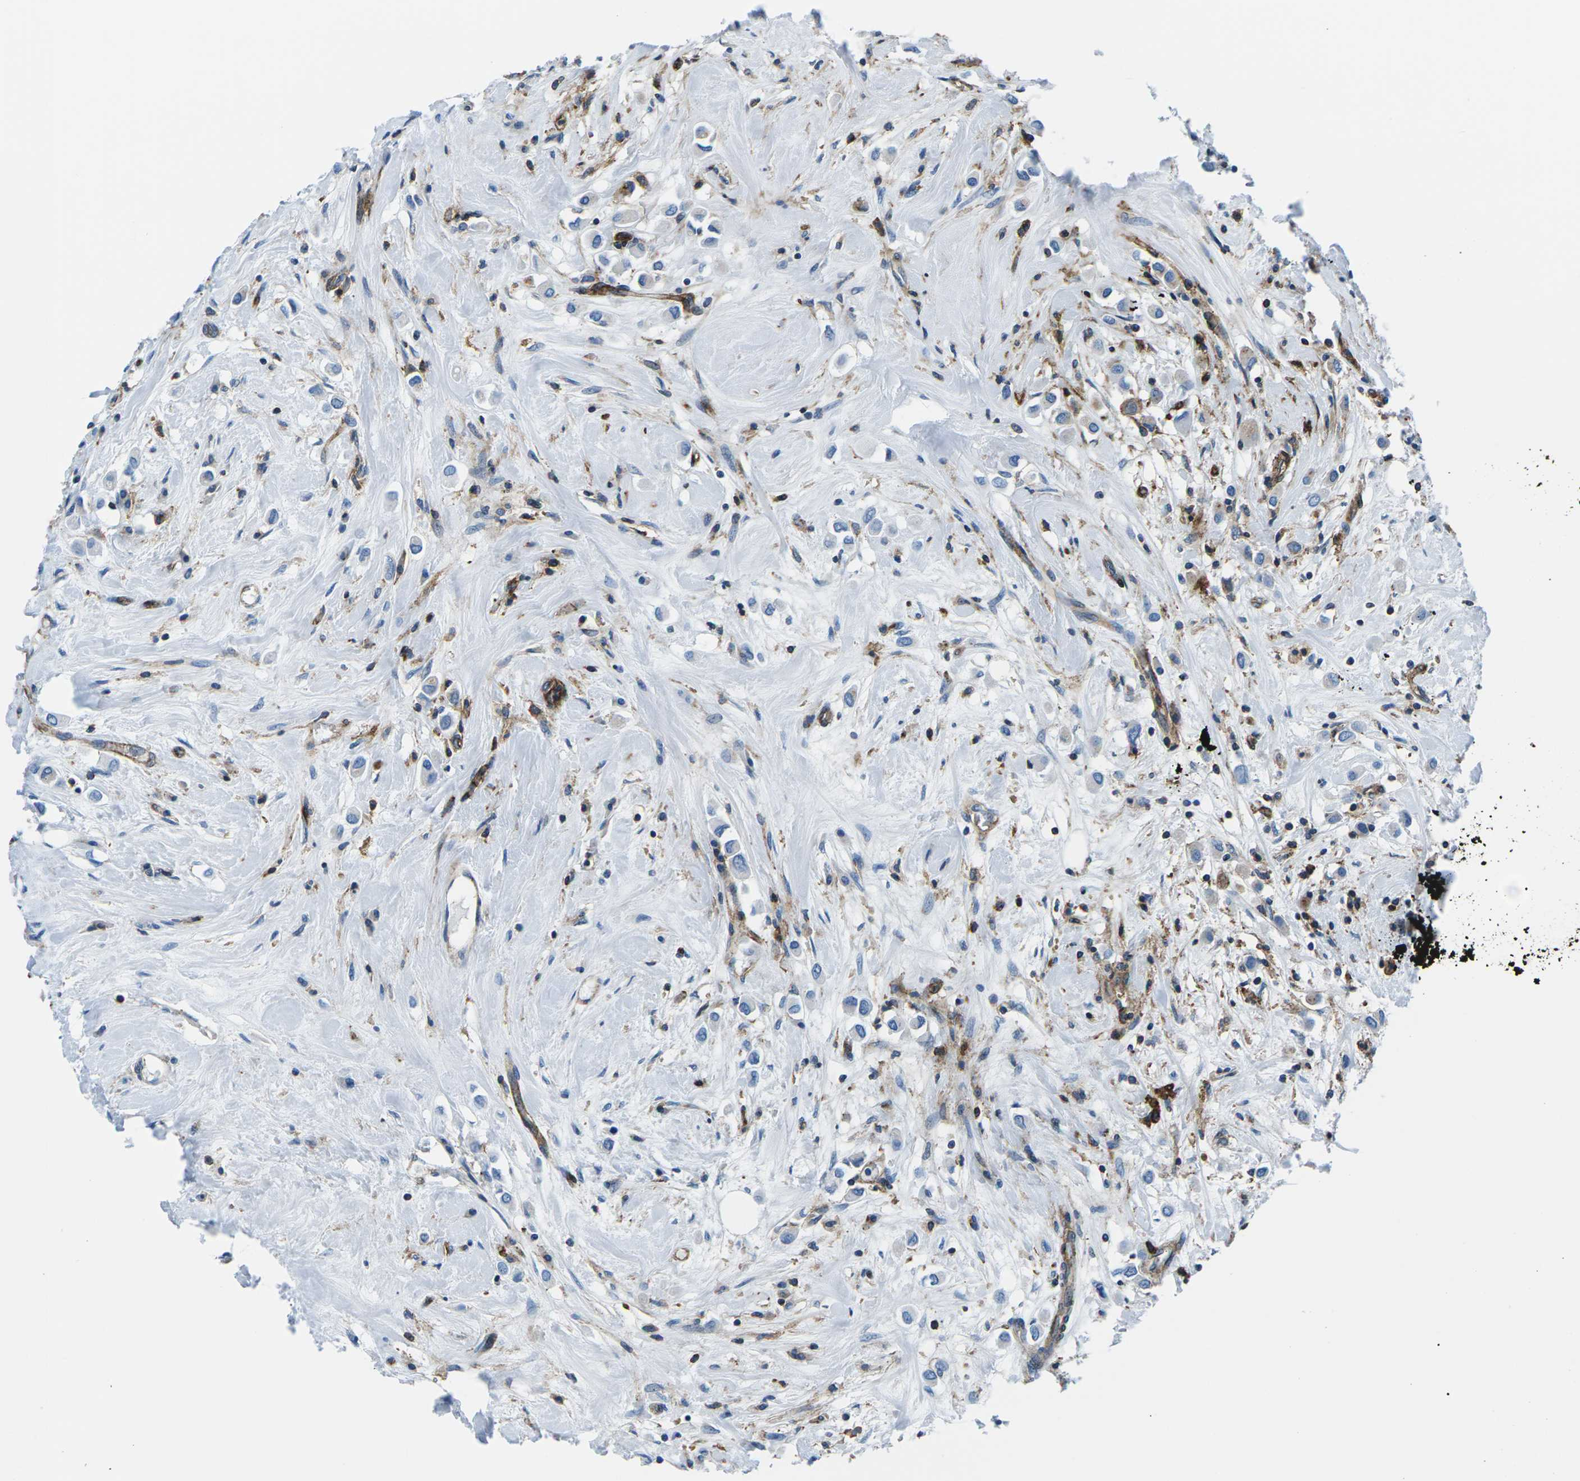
{"staining": {"intensity": "weak", "quantity": "<25%", "location": "cytoplasmic/membranous"}, "tissue": "breast cancer", "cell_type": "Tumor cells", "image_type": "cancer", "snomed": [{"axis": "morphology", "description": "Duct carcinoma"}, {"axis": "topography", "description": "Breast"}], "caption": "The IHC image has no significant positivity in tumor cells of breast cancer (invasive ductal carcinoma) tissue. (Immunohistochemistry (ihc), brightfield microscopy, high magnification).", "gene": "SOCS4", "patient": {"sex": "female", "age": 61}}